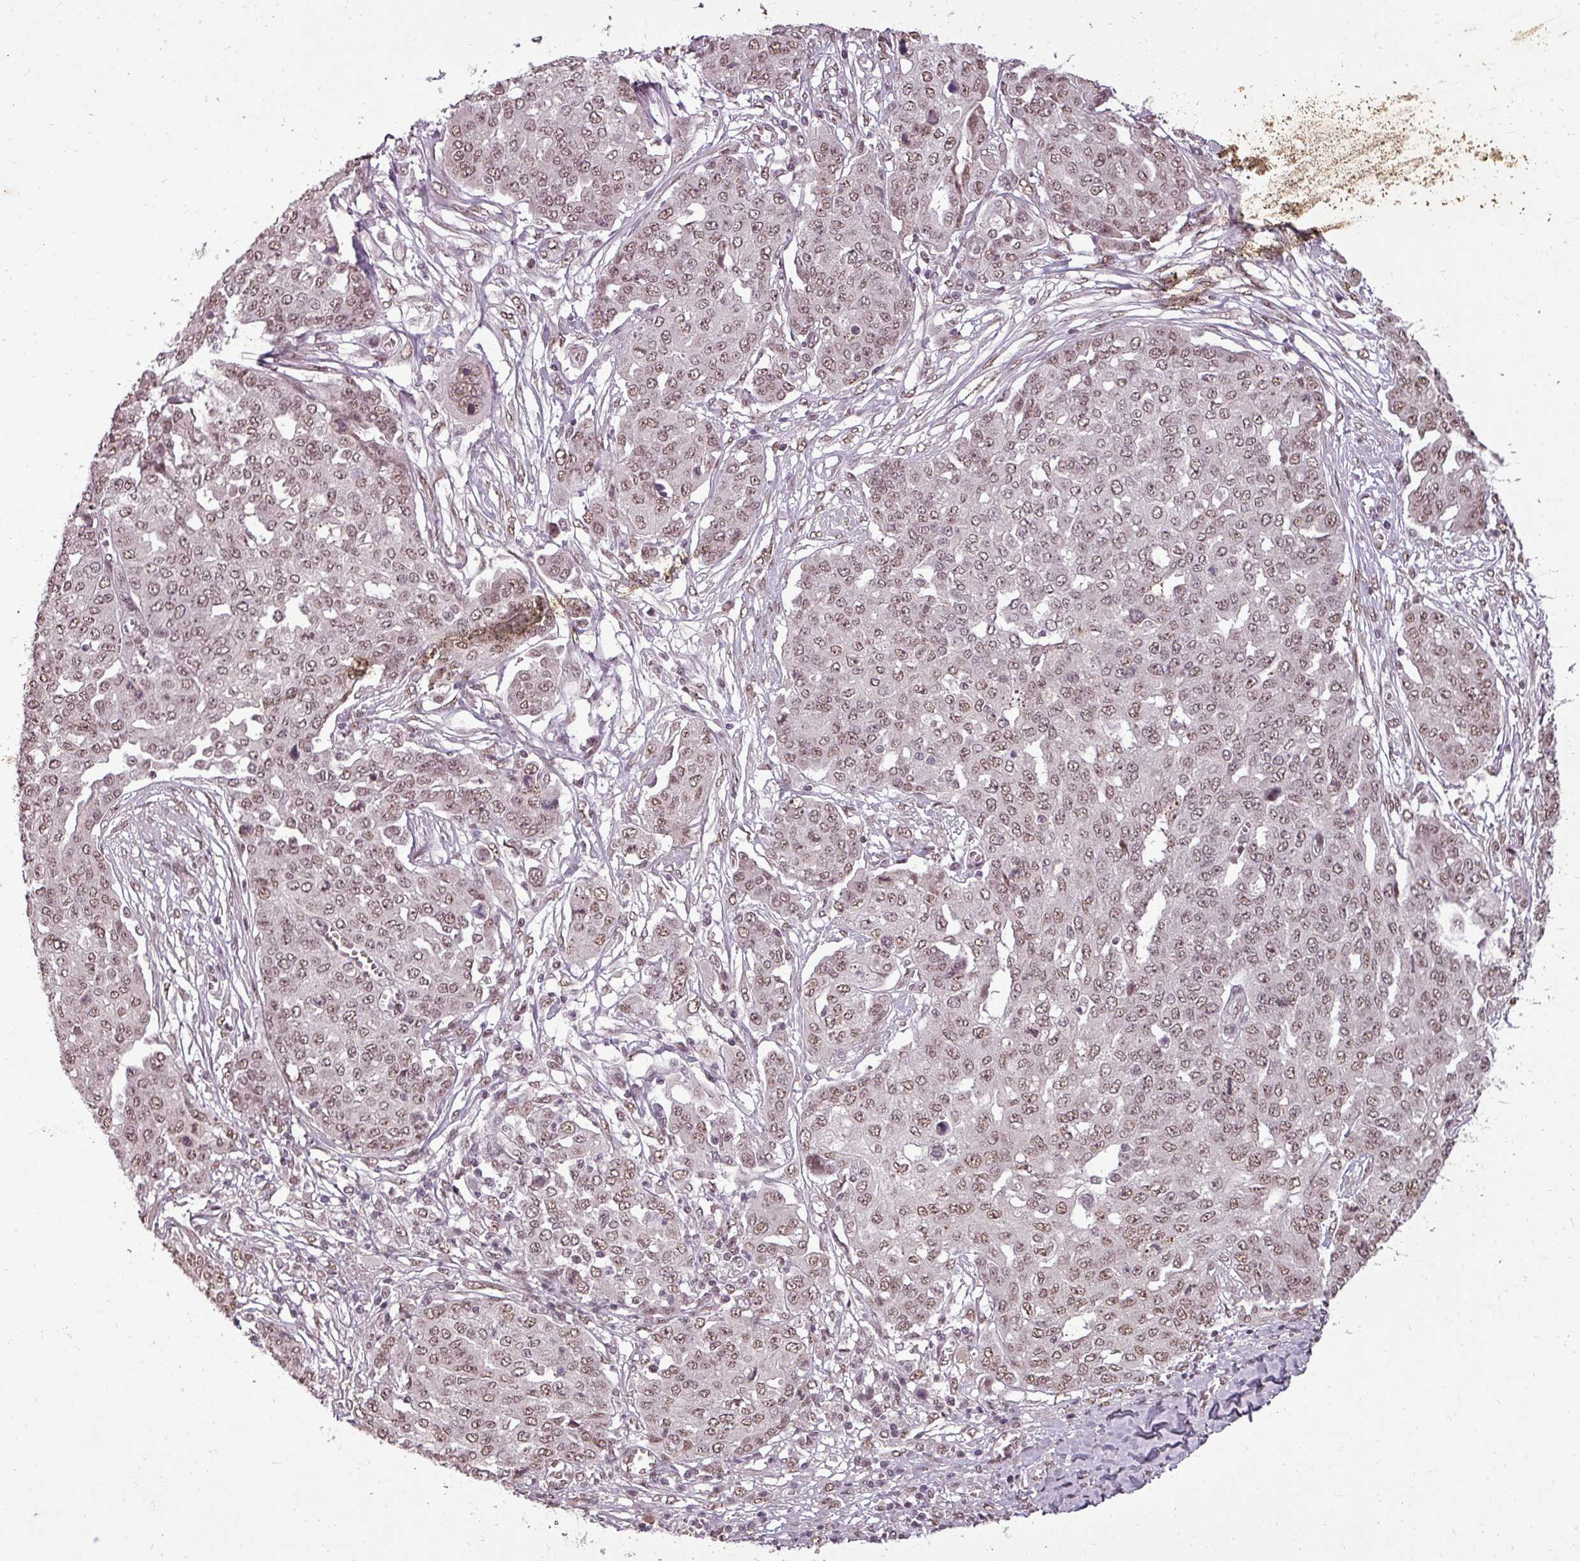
{"staining": {"intensity": "moderate", "quantity": ">75%", "location": "nuclear"}, "tissue": "ovarian cancer", "cell_type": "Tumor cells", "image_type": "cancer", "snomed": [{"axis": "morphology", "description": "Cystadenocarcinoma, serous, NOS"}, {"axis": "topography", "description": "Soft tissue"}, {"axis": "topography", "description": "Ovary"}], "caption": "This is a histology image of IHC staining of ovarian cancer (serous cystadenocarcinoma), which shows moderate expression in the nuclear of tumor cells.", "gene": "BCAS3", "patient": {"sex": "female", "age": 57}}